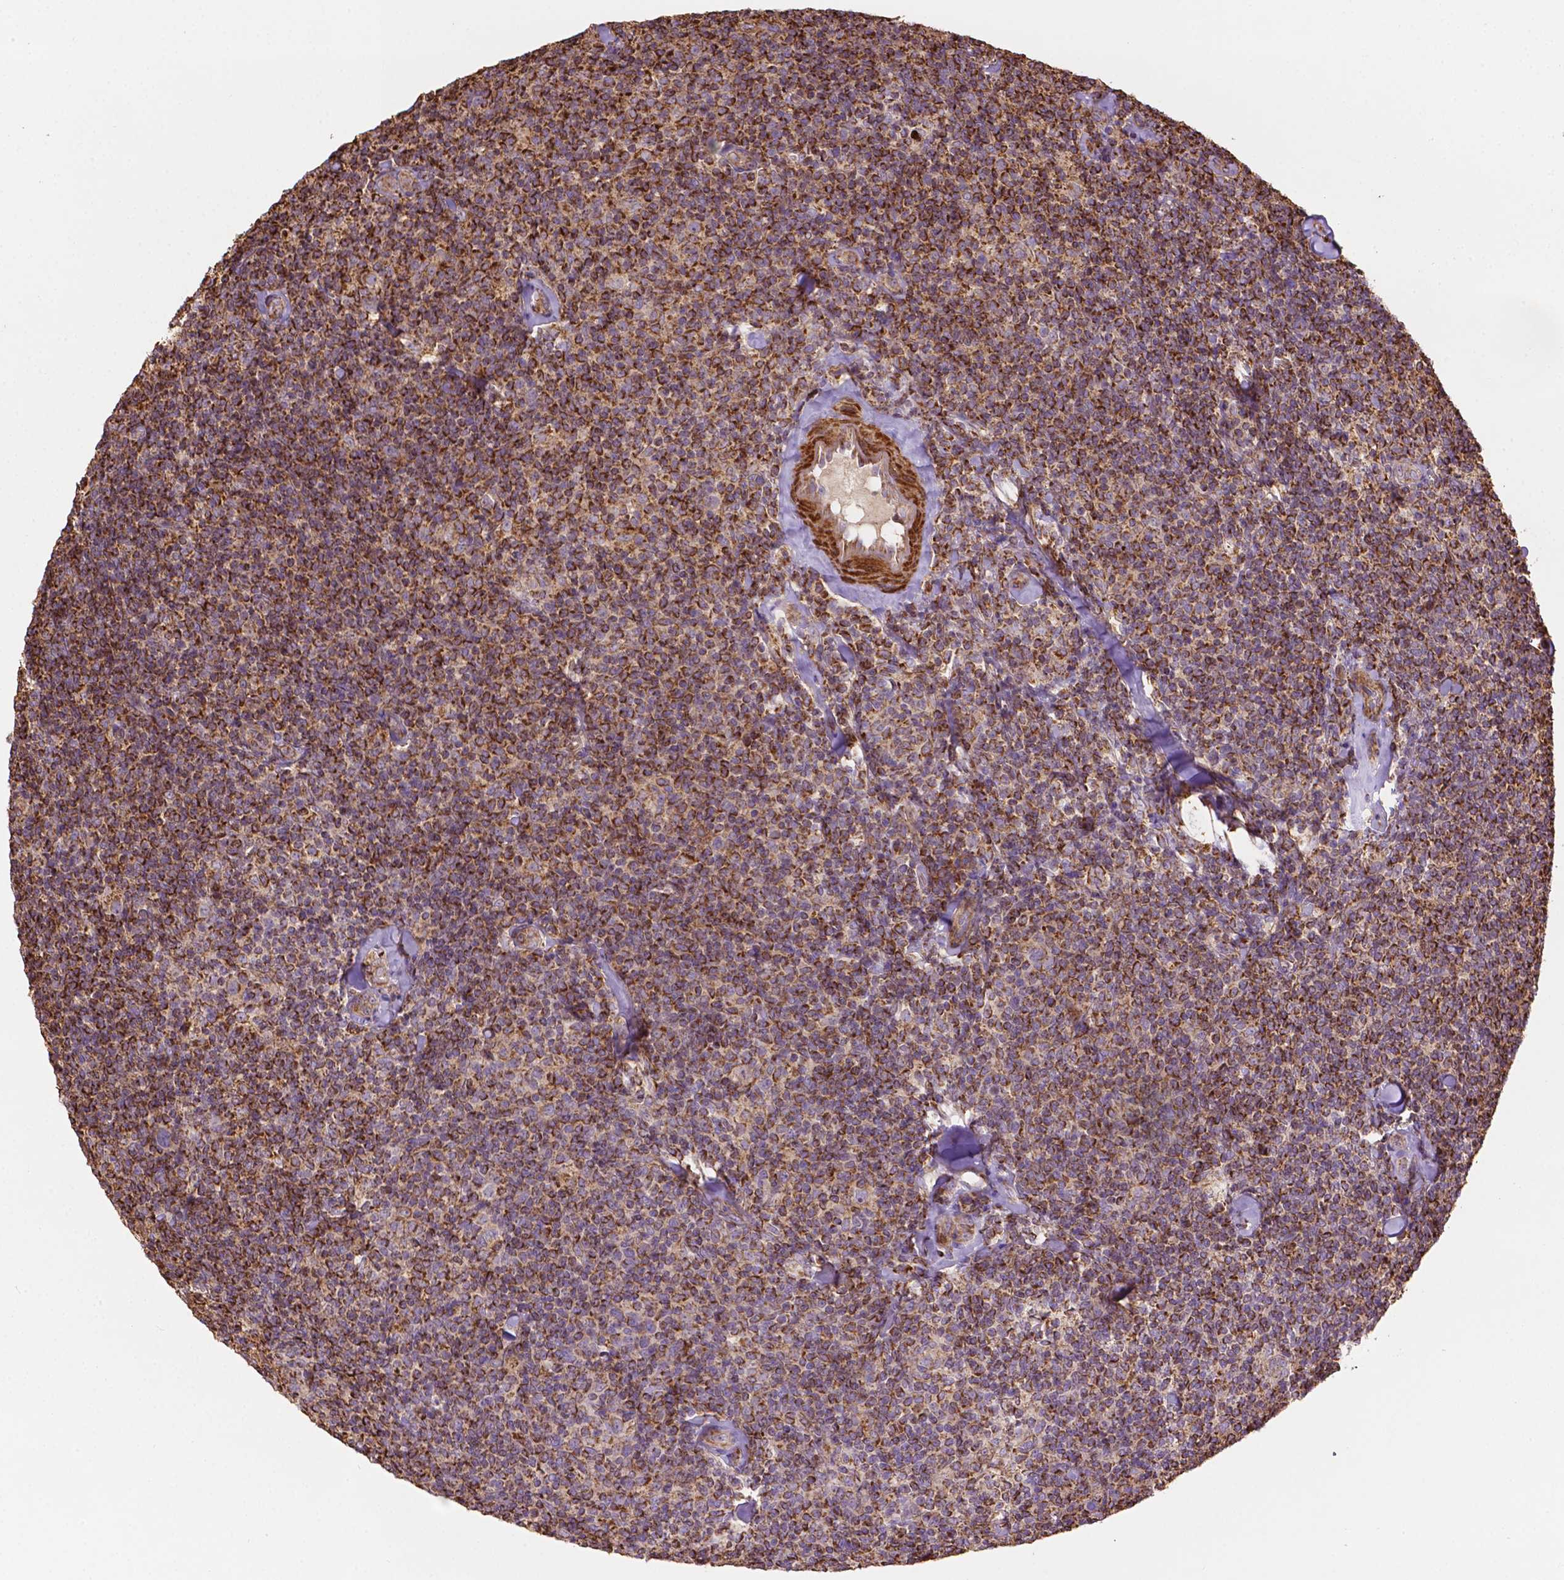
{"staining": {"intensity": "strong", "quantity": "25%-75%", "location": "cytoplasmic/membranous"}, "tissue": "lymphoma", "cell_type": "Tumor cells", "image_type": "cancer", "snomed": [{"axis": "morphology", "description": "Malignant lymphoma, non-Hodgkin's type, Low grade"}, {"axis": "topography", "description": "Lymph node"}], "caption": "Immunohistochemical staining of human lymphoma shows high levels of strong cytoplasmic/membranous protein staining in about 25%-75% of tumor cells.", "gene": "LRR1", "patient": {"sex": "female", "age": 56}}